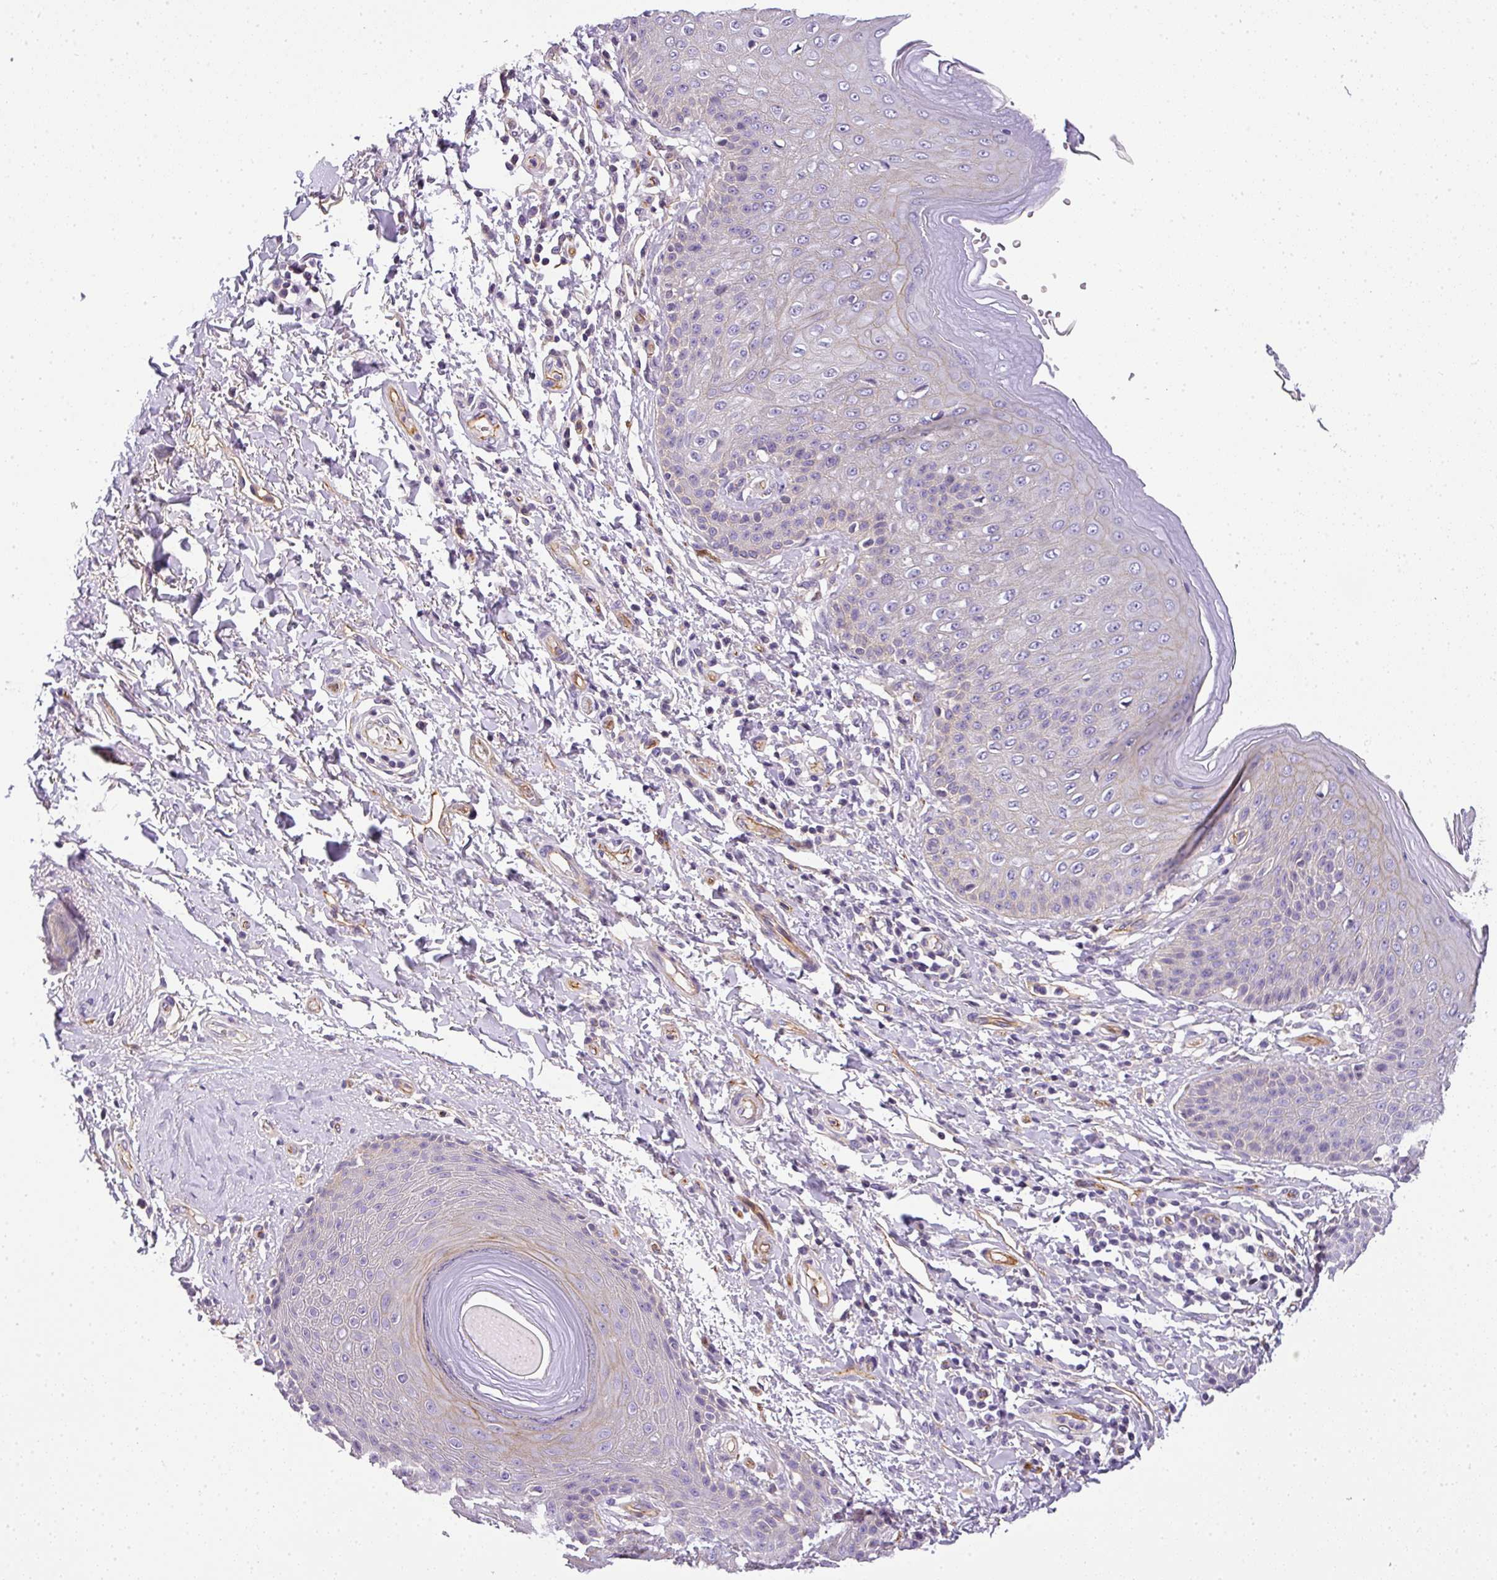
{"staining": {"intensity": "weak", "quantity": "<25%", "location": "cytoplasmic/membranous"}, "tissue": "skin", "cell_type": "Epidermal cells", "image_type": "normal", "snomed": [{"axis": "morphology", "description": "Normal tissue, NOS"}, {"axis": "topography", "description": "Peripheral nerve tissue"}], "caption": "An IHC photomicrograph of unremarkable skin is shown. There is no staining in epidermal cells of skin.", "gene": "OR11H4", "patient": {"sex": "male", "age": 51}}